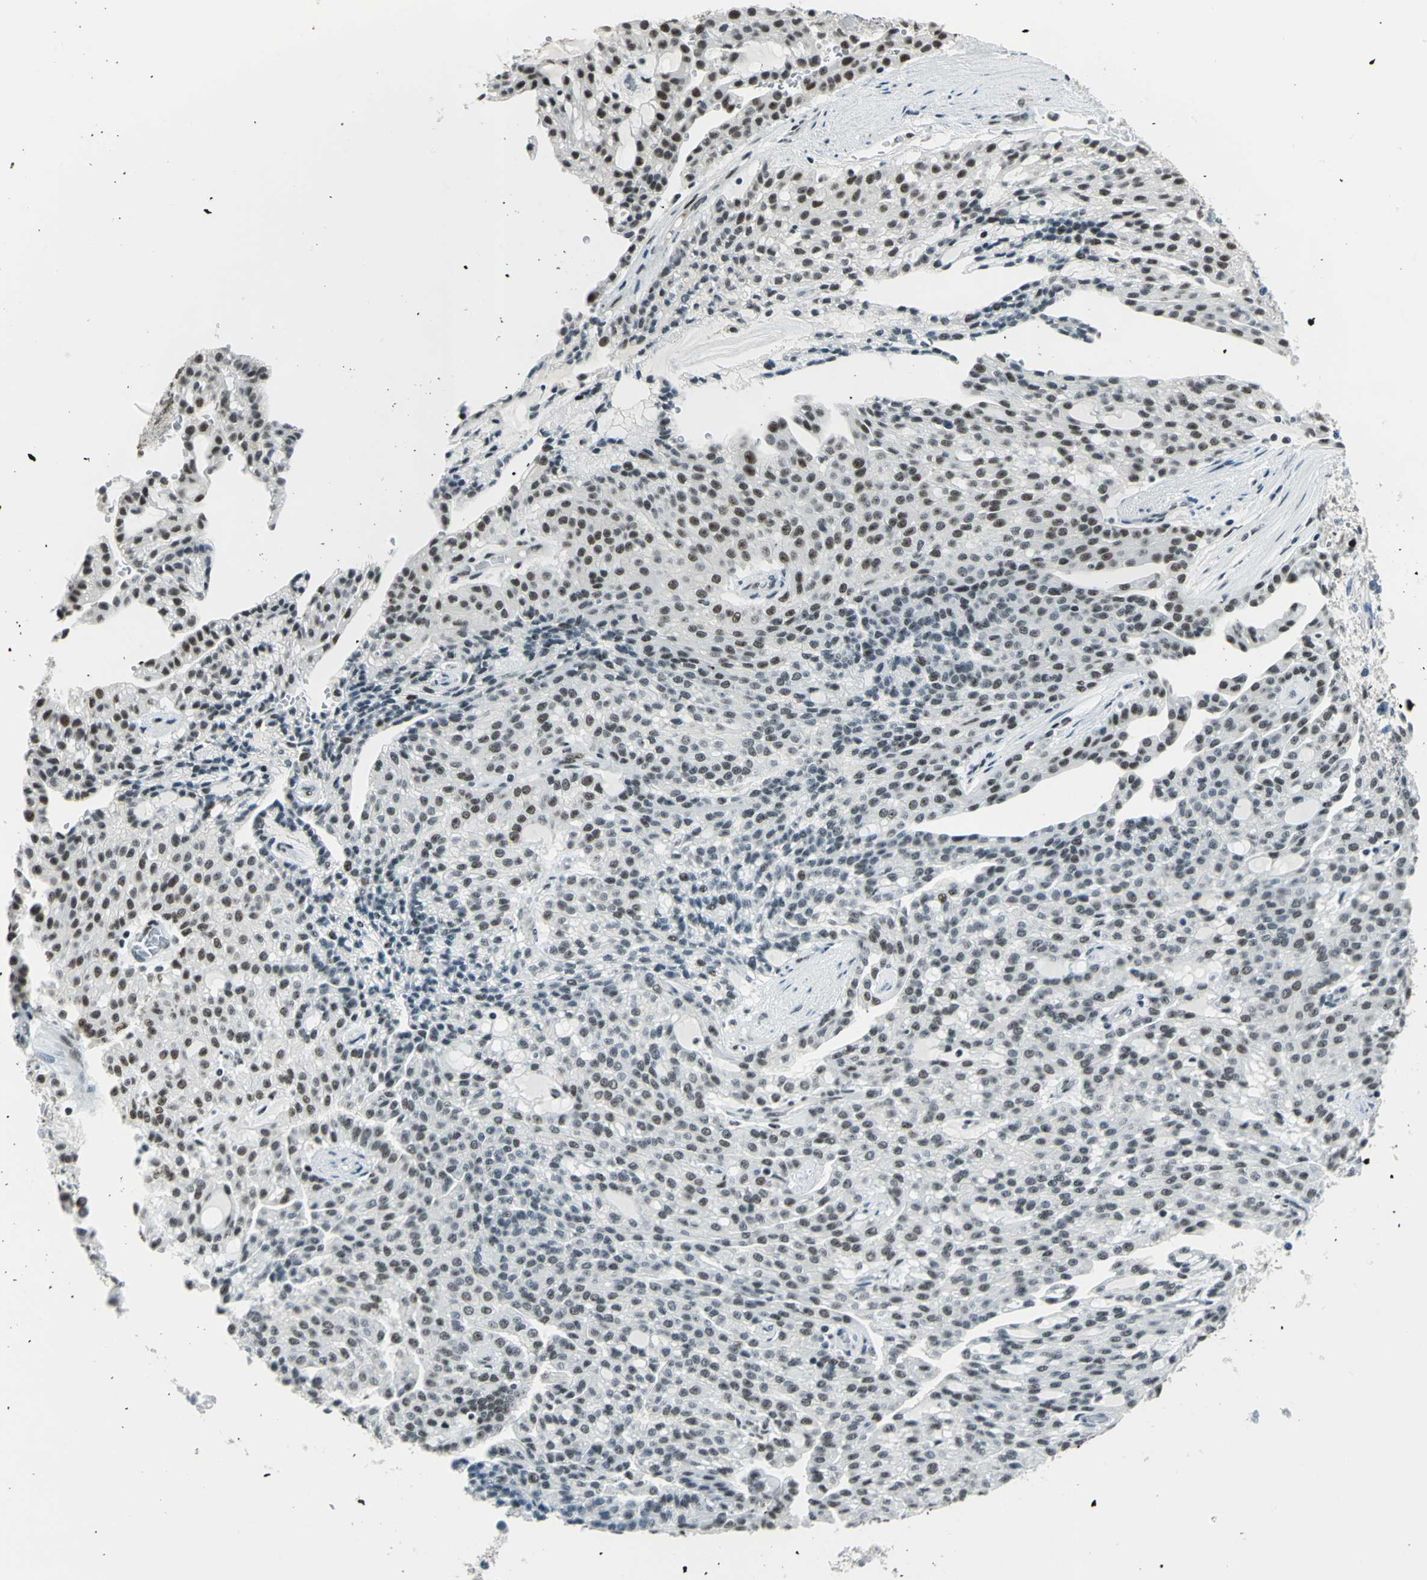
{"staining": {"intensity": "moderate", "quantity": ">75%", "location": "nuclear"}, "tissue": "renal cancer", "cell_type": "Tumor cells", "image_type": "cancer", "snomed": [{"axis": "morphology", "description": "Adenocarcinoma, NOS"}, {"axis": "topography", "description": "Kidney"}], "caption": "Renal cancer (adenocarcinoma) tissue exhibits moderate nuclear expression in approximately >75% of tumor cells, visualized by immunohistochemistry.", "gene": "KAT6B", "patient": {"sex": "male", "age": 63}}